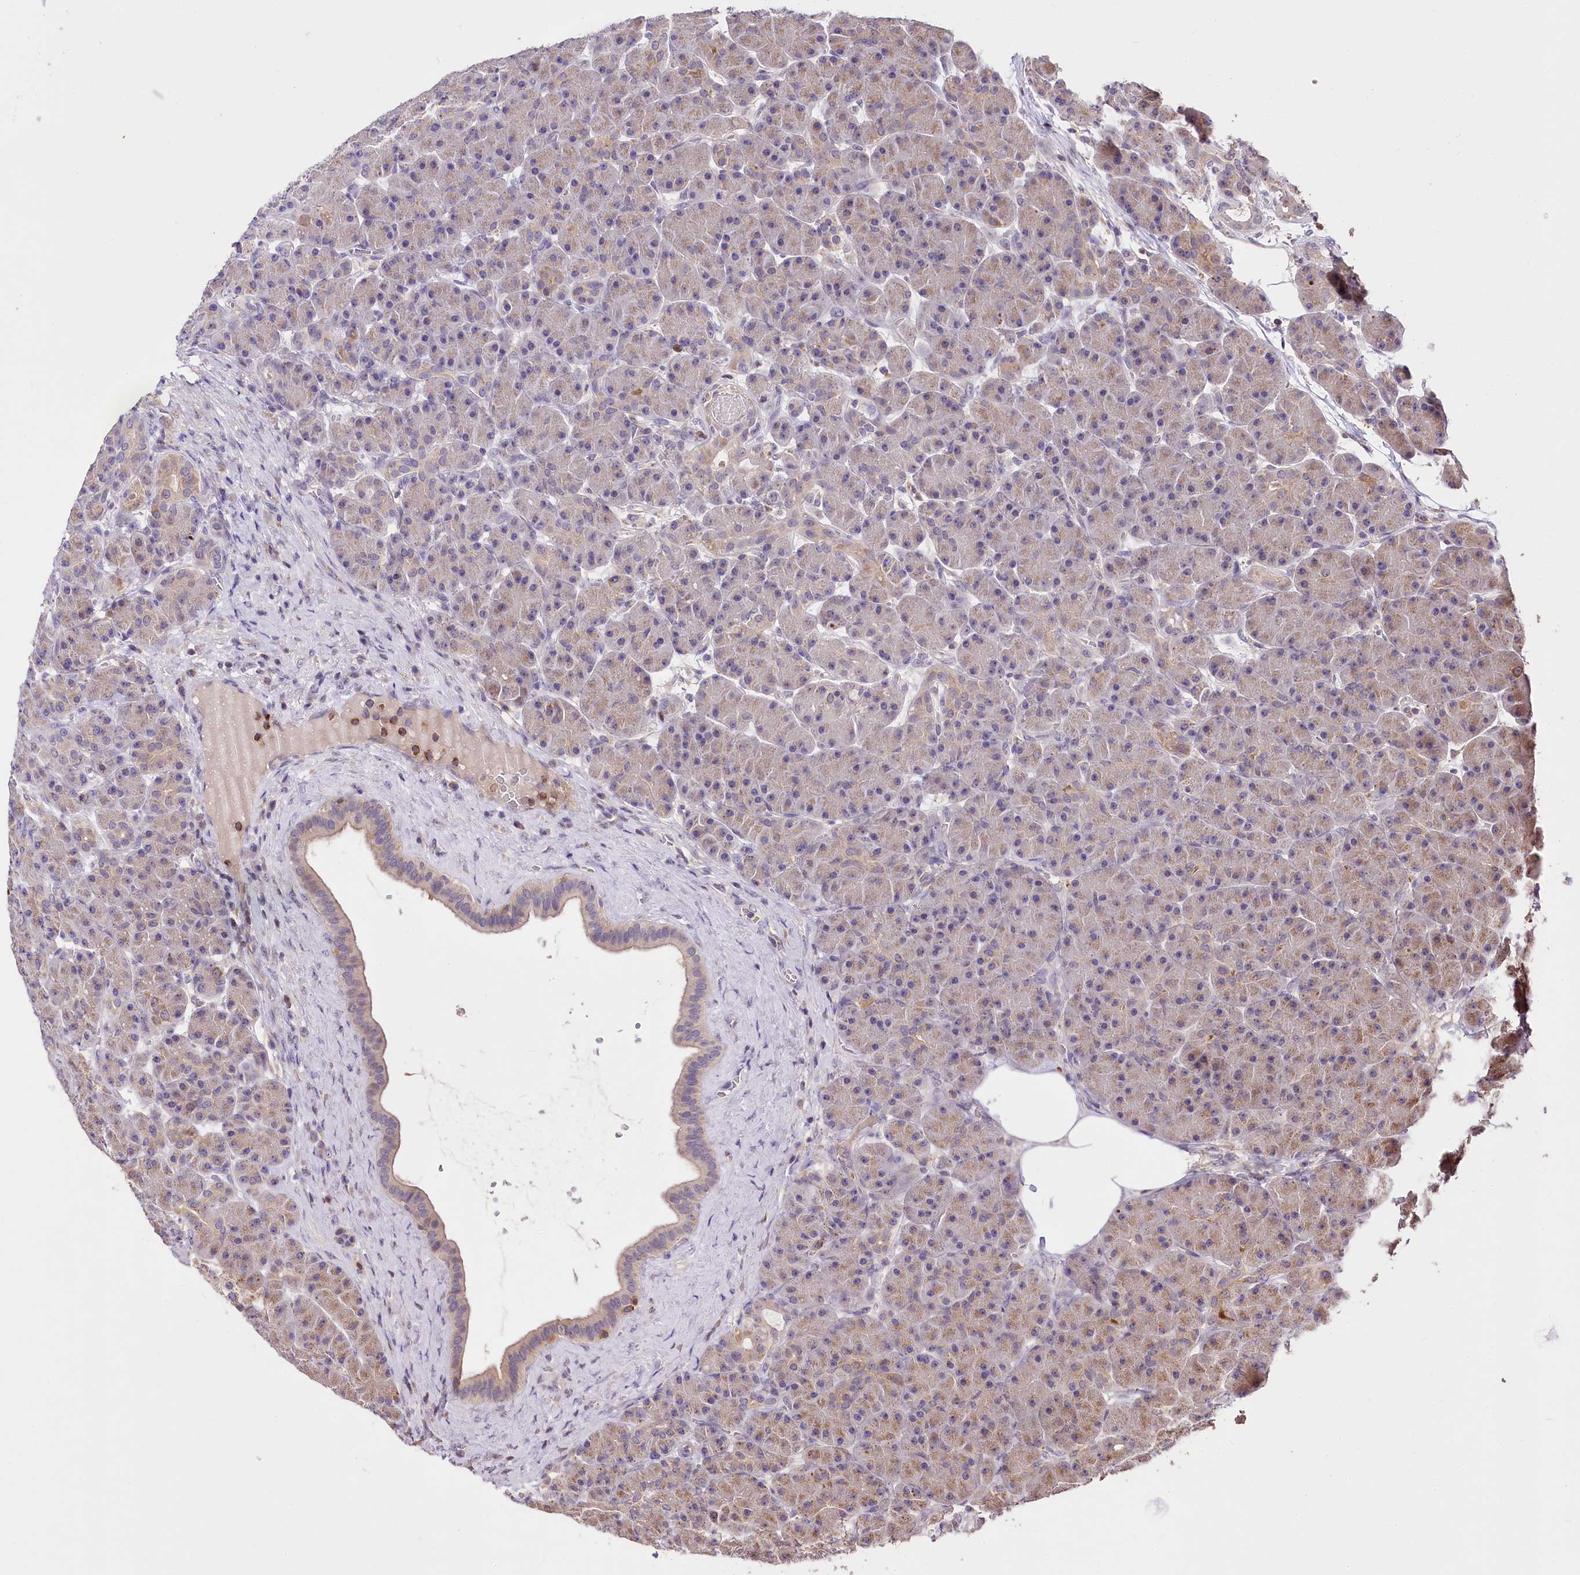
{"staining": {"intensity": "weak", "quantity": "25%-75%", "location": "cytoplasmic/membranous"}, "tissue": "pancreas", "cell_type": "Exocrine glandular cells", "image_type": "normal", "snomed": [{"axis": "morphology", "description": "Normal tissue, NOS"}, {"axis": "topography", "description": "Pancreas"}], "caption": "An image of pancreas stained for a protein shows weak cytoplasmic/membranous brown staining in exocrine glandular cells.", "gene": "SERGEF", "patient": {"sex": "male", "age": 63}}